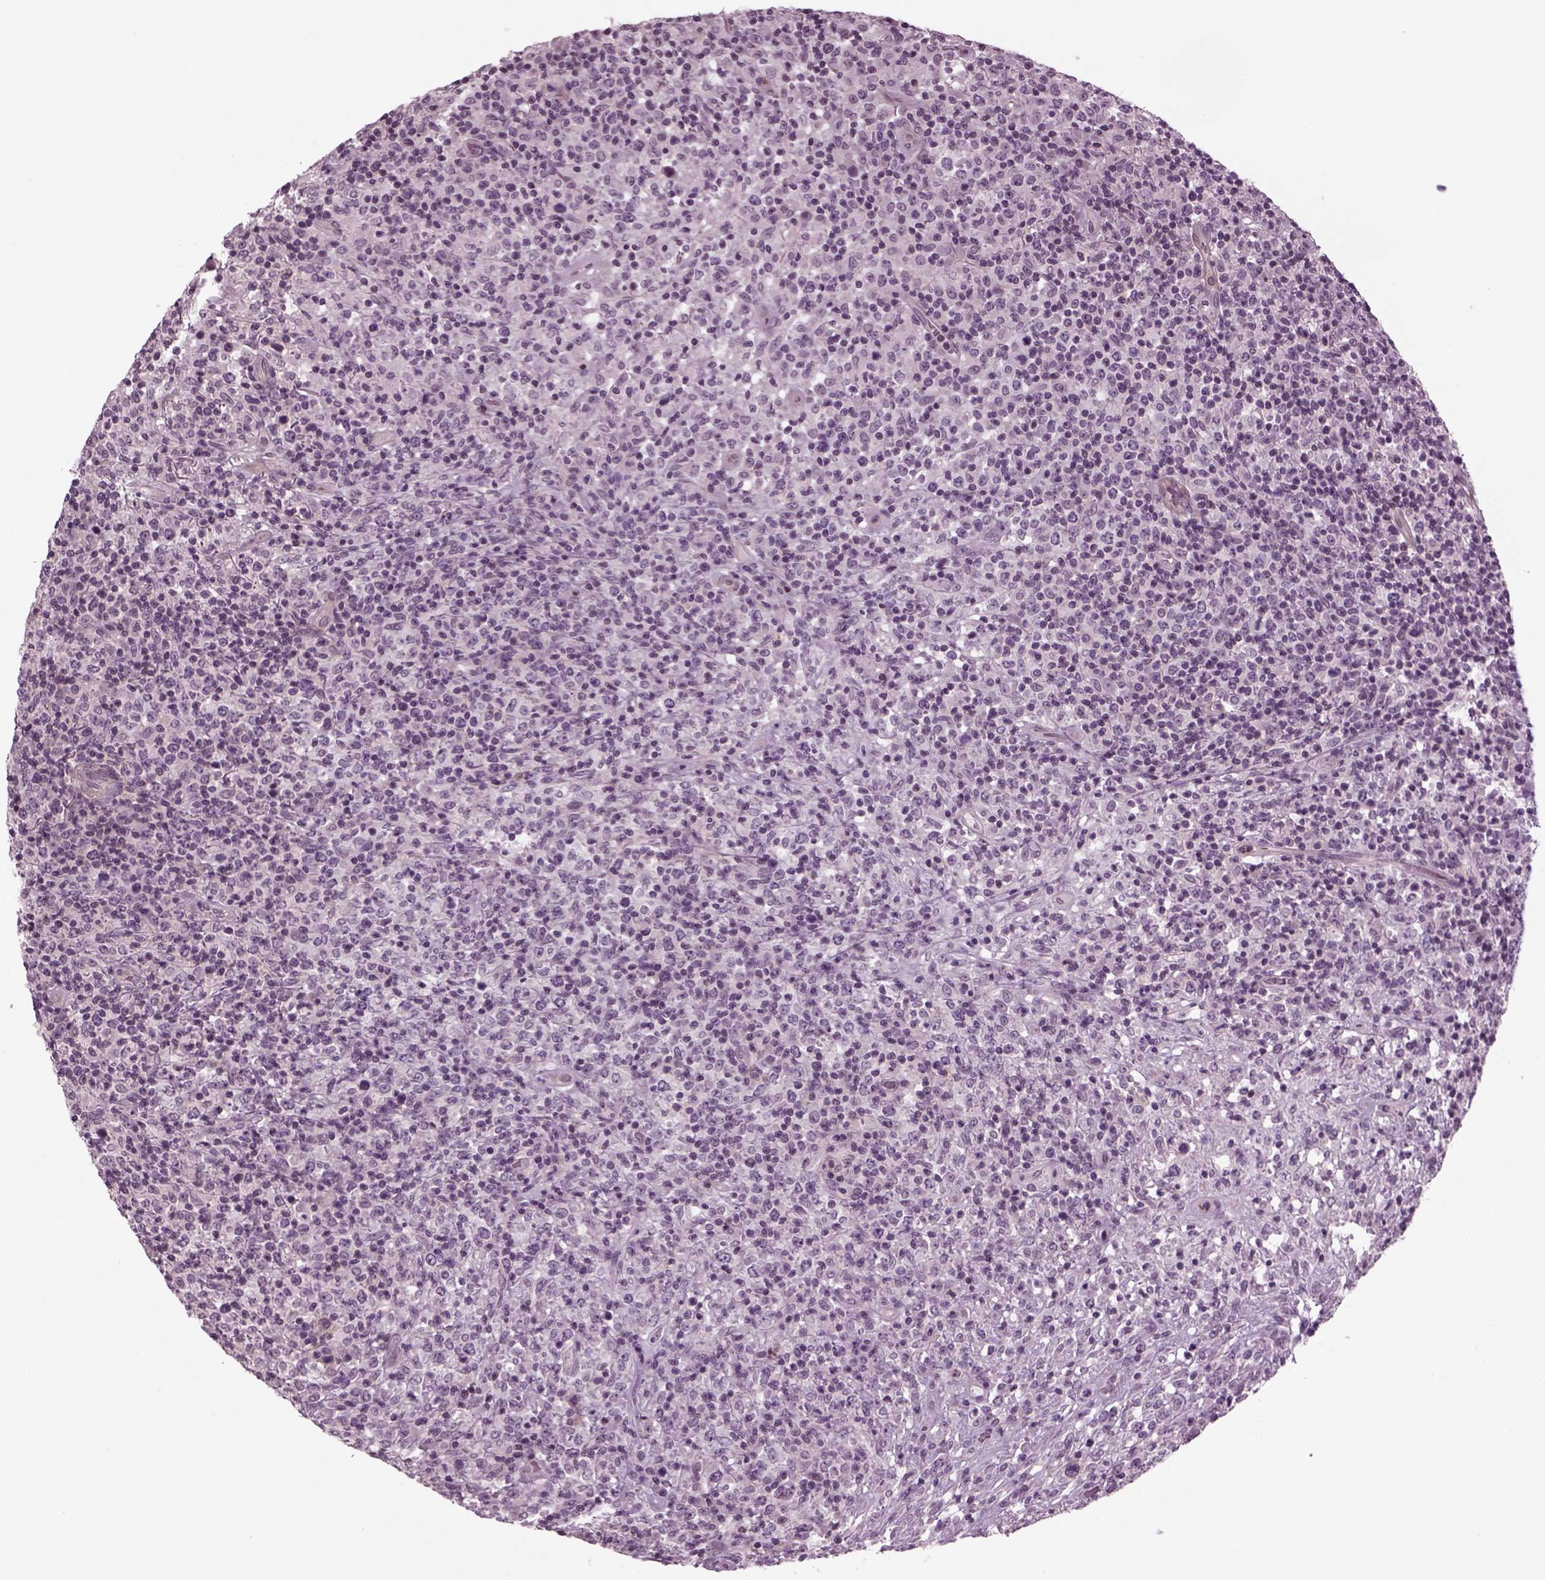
{"staining": {"intensity": "negative", "quantity": "none", "location": "none"}, "tissue": "lymphoma", "cell_type": "Tumor cells", "image_type": "cancer", "snomed": [{"axis": "morphology", "description": "Malignant lymphoma, non-Hodgkin's type, High grade"}, {"axis": "topography", "description": "Lung"}], "caption": "Tumor cells are negative for protein expression in human malignant lymphoma, non-Hodgkin's type (high-grade).", "gene": "ODF3", "patient": {"sex": "male", "age": 79}}